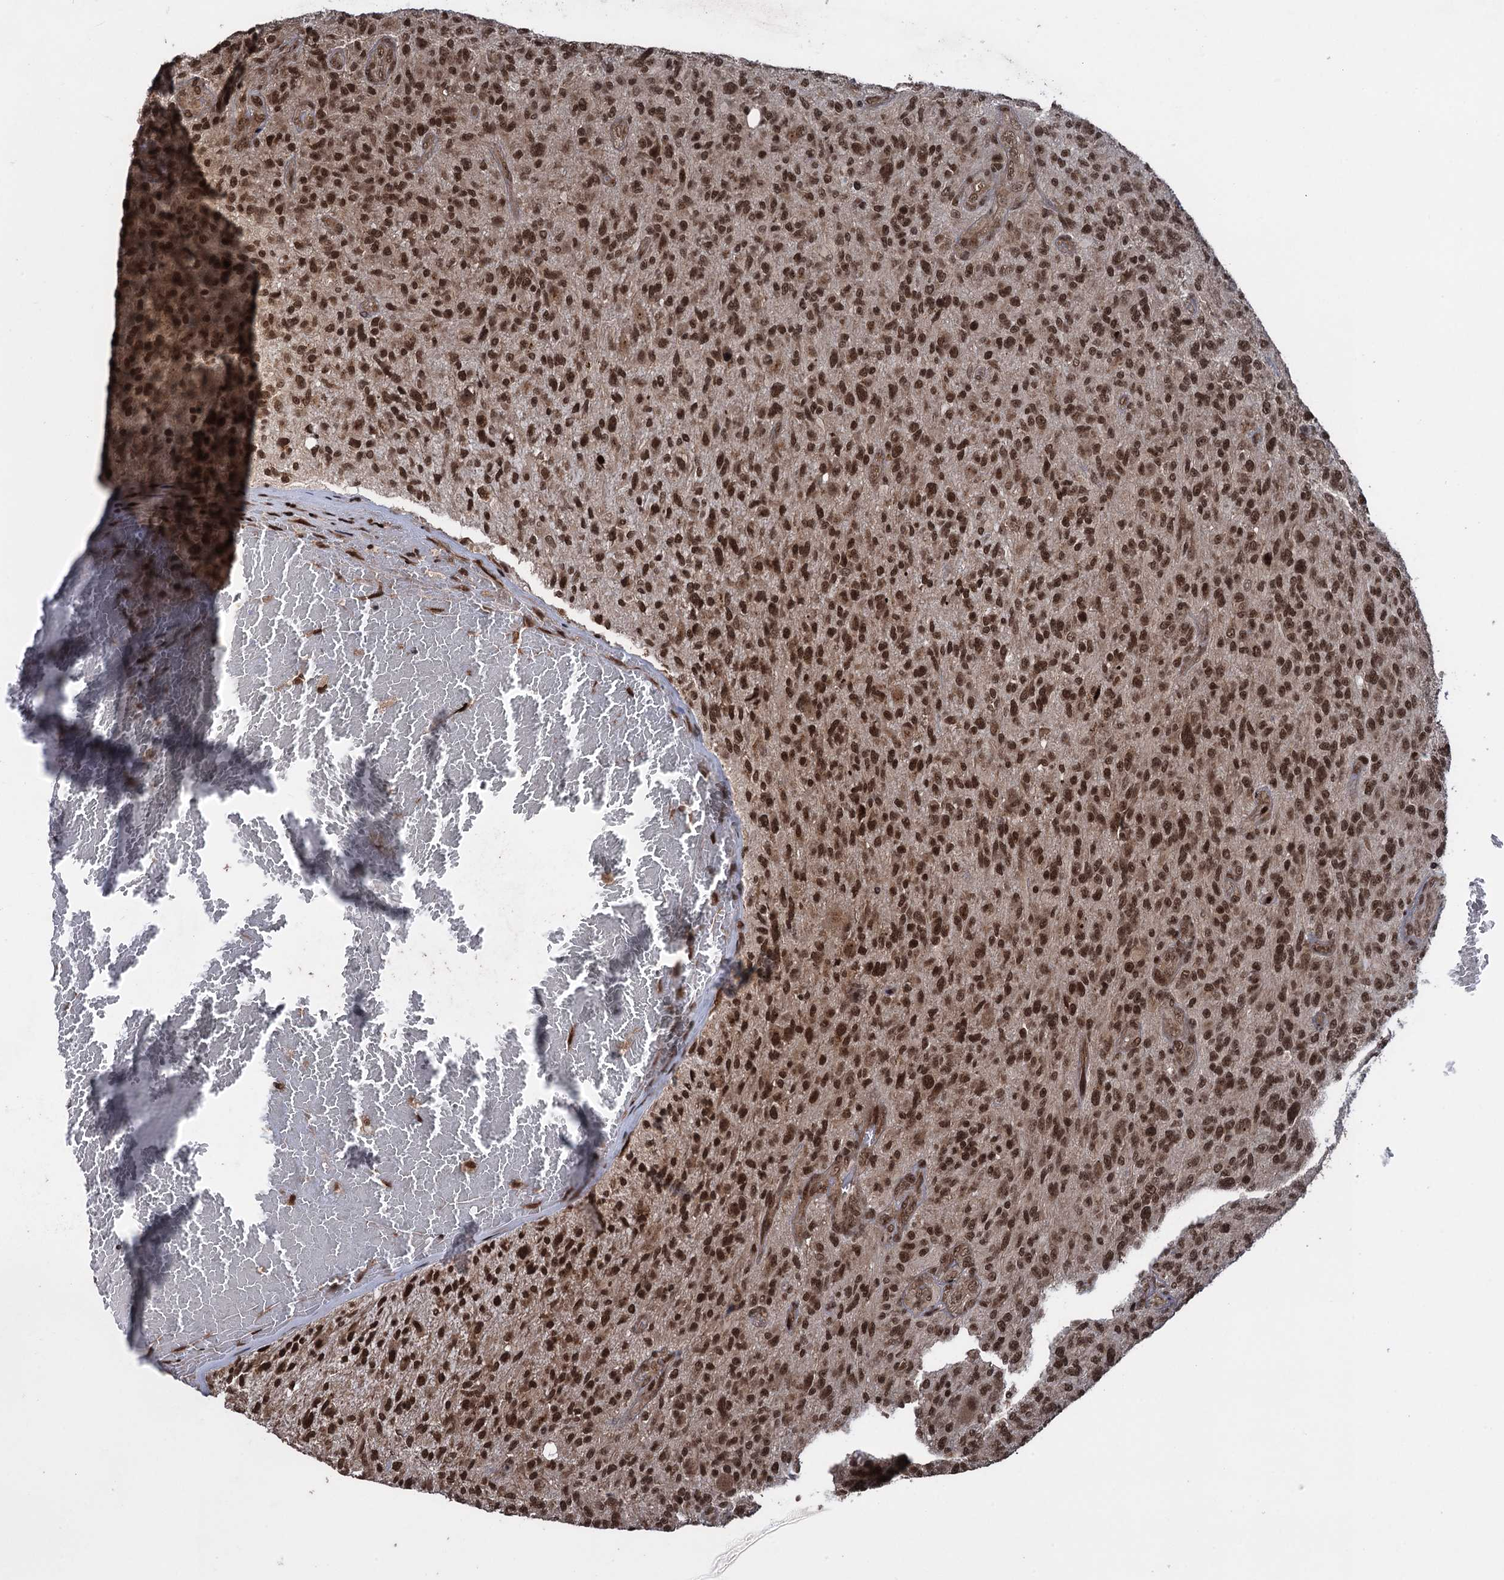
{"staining": {"intensity": "strong", "quantity": ">75%", "location": "nuclear"}, "tissue": "glioma", "cell_type": "Tumor cells", "image_type": "cancer", "snomed": [{"axis": "morphology", "description": "Glioma, malignant, High grade"}, {"axis": "topography", "description": "Brain"}], "caption": "Glioma stained with IHC displays strong nuclear staining in approximately >75% of tumor cells.", "gene": "ZNF169", "patient": {"sex": "male", "age": 47}}